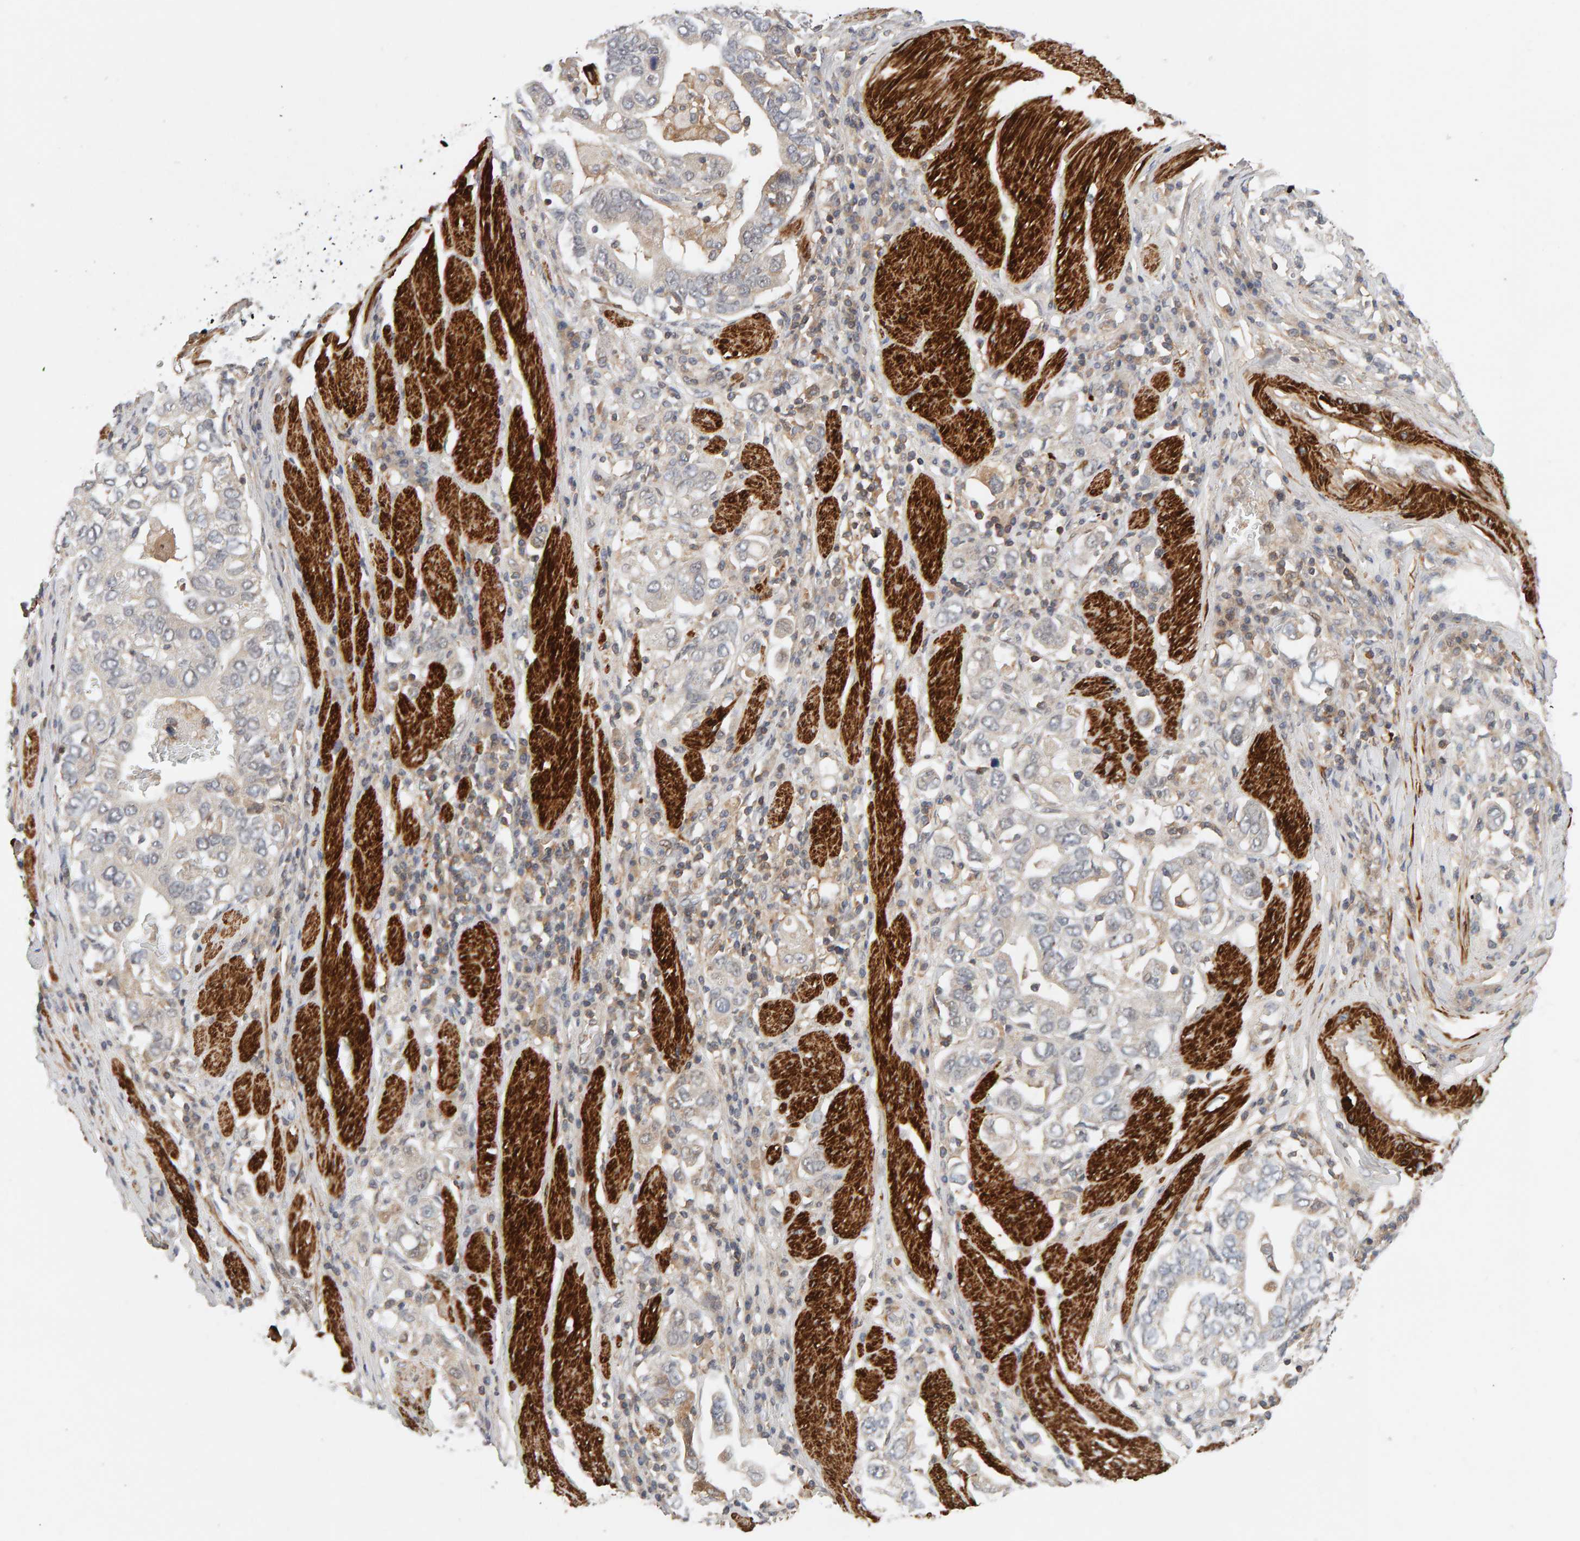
{"staining": {"intensity": "weak", "quantity": "25%-75%", "location": "cytoplasmic/membranous"}, "tissue": "stomach cancer", "cell_type": "Tumor cells", "image_type": "cancer", "snomed": [{"axis": "morphology", "description": "Adenocarcinoma, NOS"}, {"axis": "topography", "description": "Stomach, upper"}], "caption": "Protein staining of stomach adenocarcinoma tissue shows weak cytoplasmic/membranous staining in about 25%-75% of tumor cells. (Stains: DAB (3,3'-diaminobenzidine) in brown, nuclei in blue, Microscopy: brightfield microscopy at high magnification).", "gene": "NUDCD1", "patient": {"sex": "male", "age": 62}}